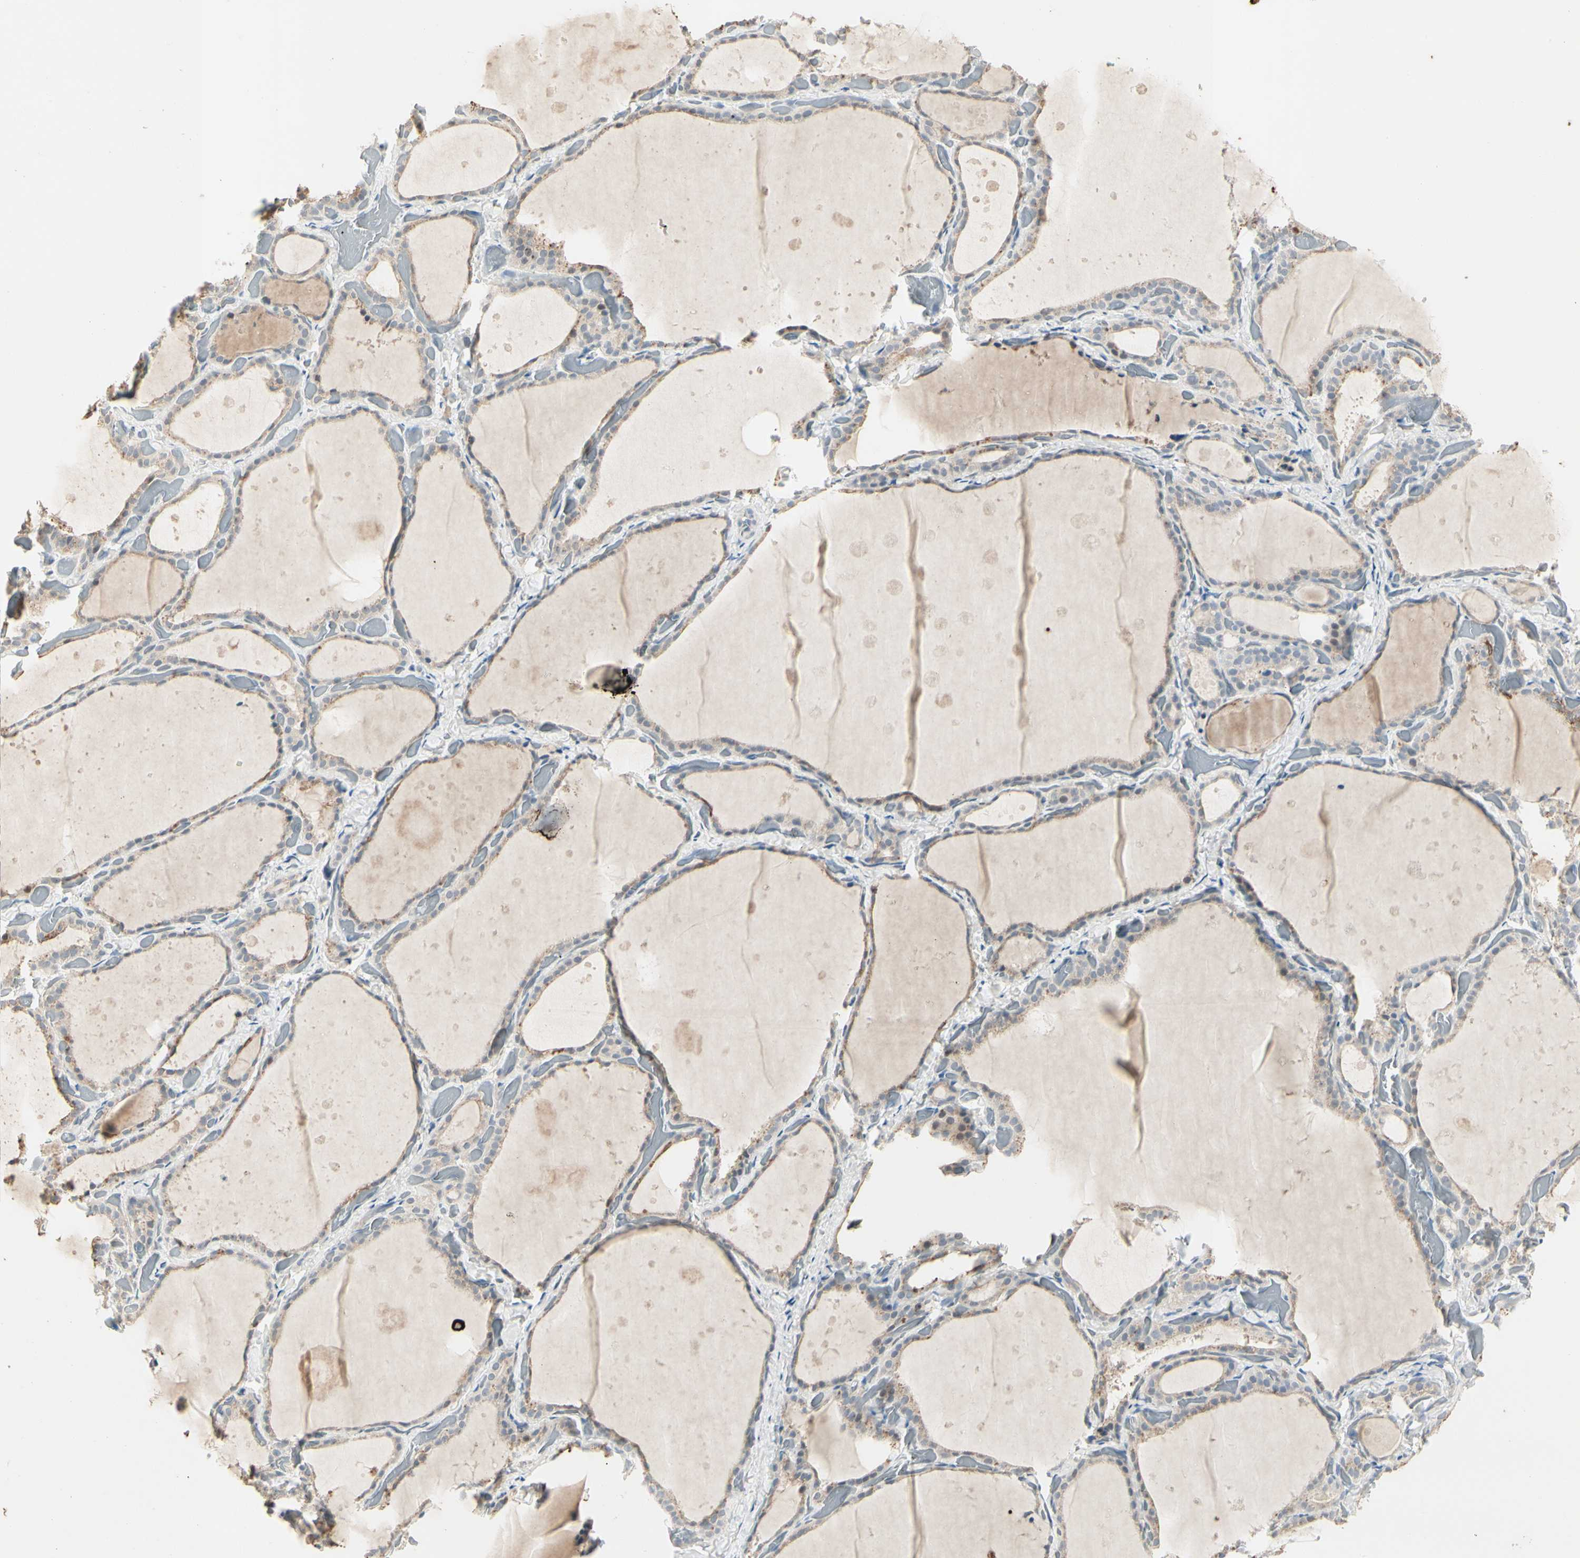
{"staining": {"intensity": "weak", "quantity": ">75%", "location": "cytoplasmic/membranous"}, "tissue": "thyroid gland", "cell_type": "Glandular cells", "image_type": "normal", "snomed": [{"axis": "morphology", "description": "Normal tissue, NOS"}, {"axis": "topography", "description": "Thyroid gland"}], "caption": "Thyroid gland was stained to show a protein in brown. There is low levels of weak cytoplasmic/membranous staining in about >75% of glandular cells. (Stains: DAB (3,3'-diaminobenzidine) in brown, nuclei in blue, Microscopy: brightfield microscopy at high magnification).", "gene": "SKIL", "patient": {"sex": "female", "age": 44}}